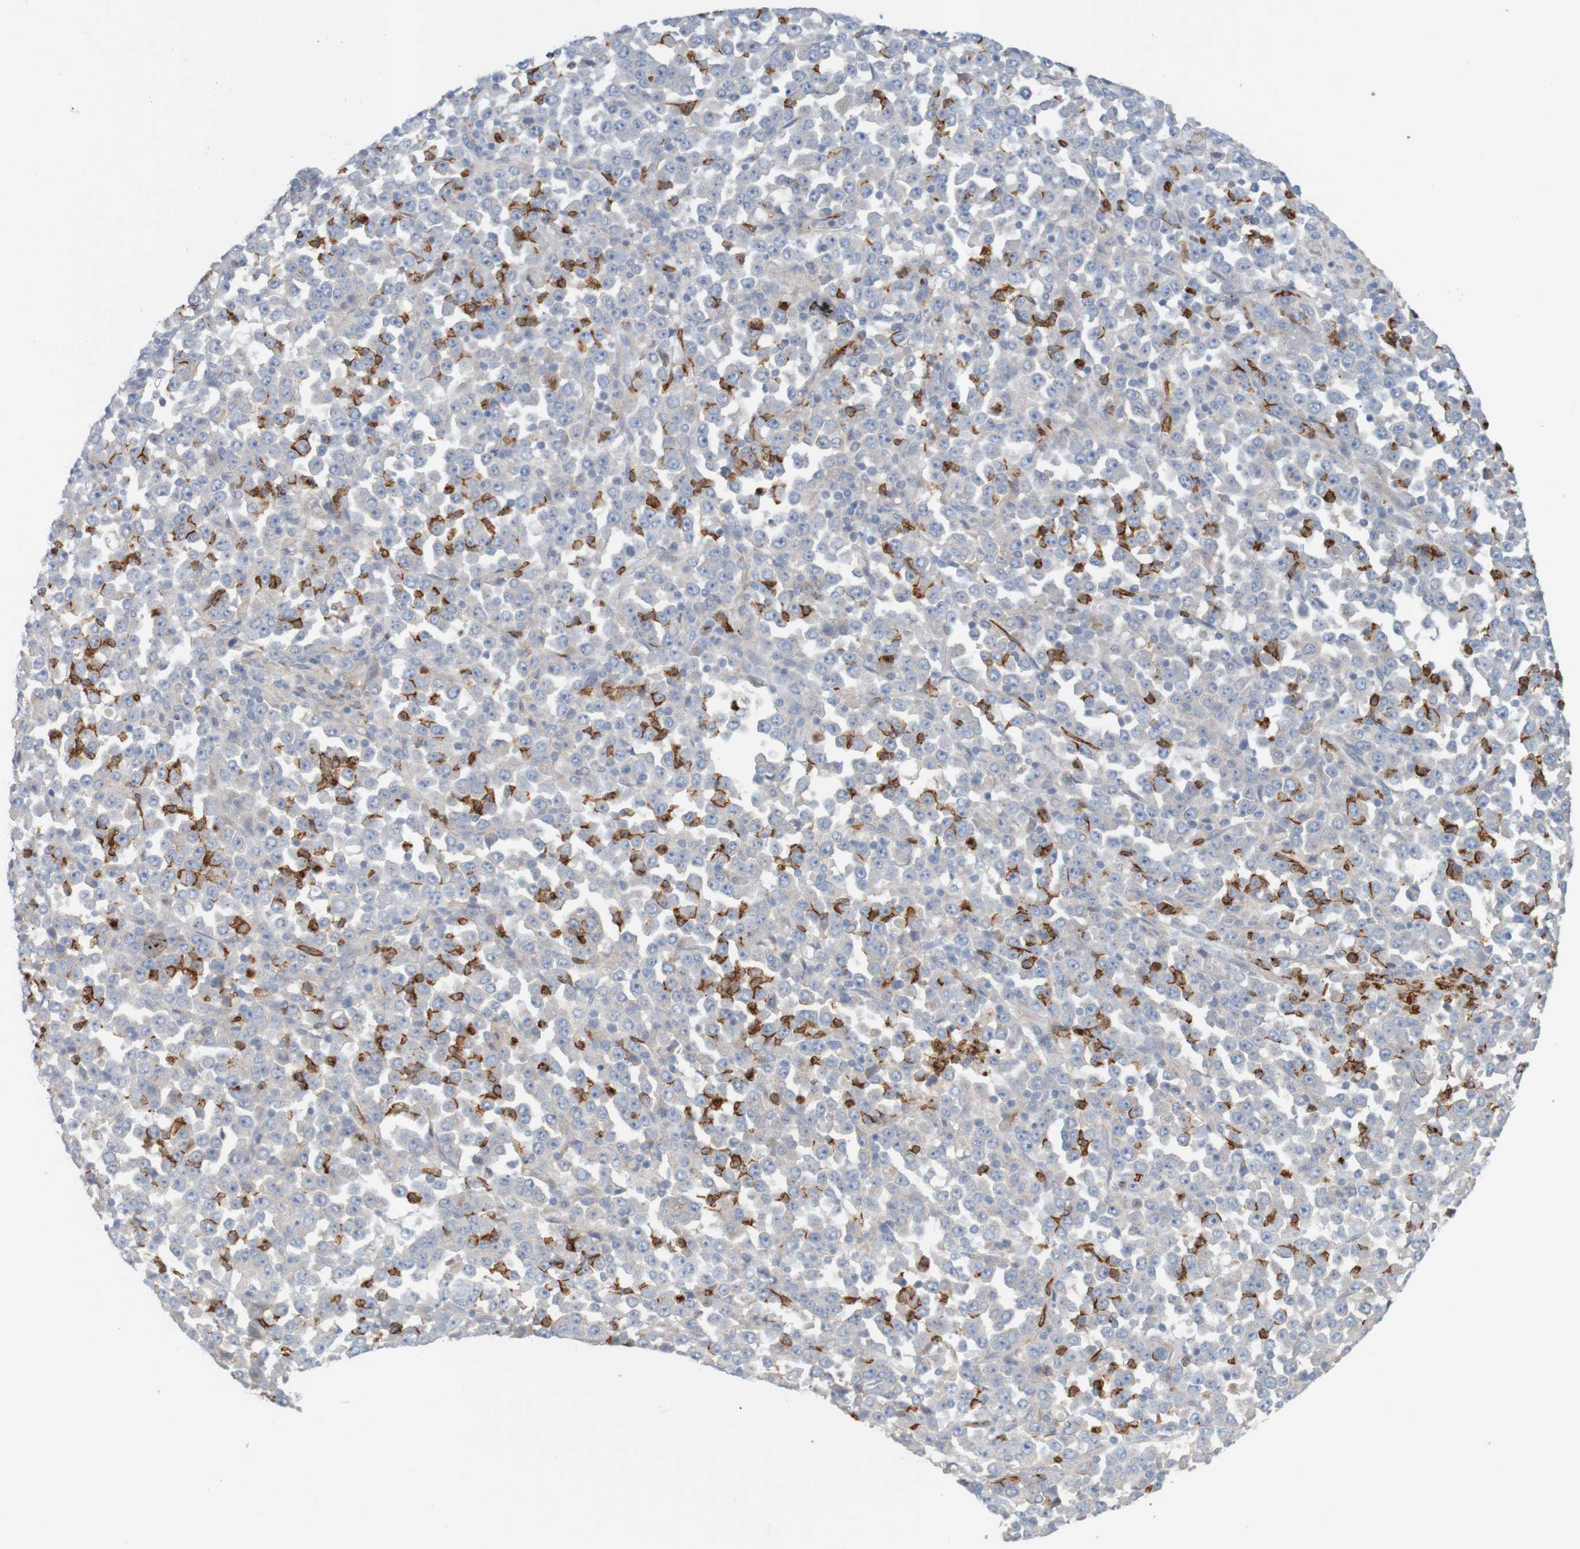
{"staining": {"intensity": "negative", "quantity": "none", "location": "none"}, "tissue": "stomach cancer", "cell_type": "Tumor cells", "image_type": "cancer", "snomed": [{"axis": "morphology", "description": "Normal tissue, NOS"}, {"axis": "morphology", "description": "Adenocarcinoma, NOS"}, {"axis": "topography", "description": "Stomach, upper"}, {"axis": "topography", "description": "Stomach"}], "caption": "Adenocarcinoma (stomach) stained for a protein using IHC reveals no positivity tumor cells.", "gene": "KRT23", "patient": {"sex": "male", "age": 59}}